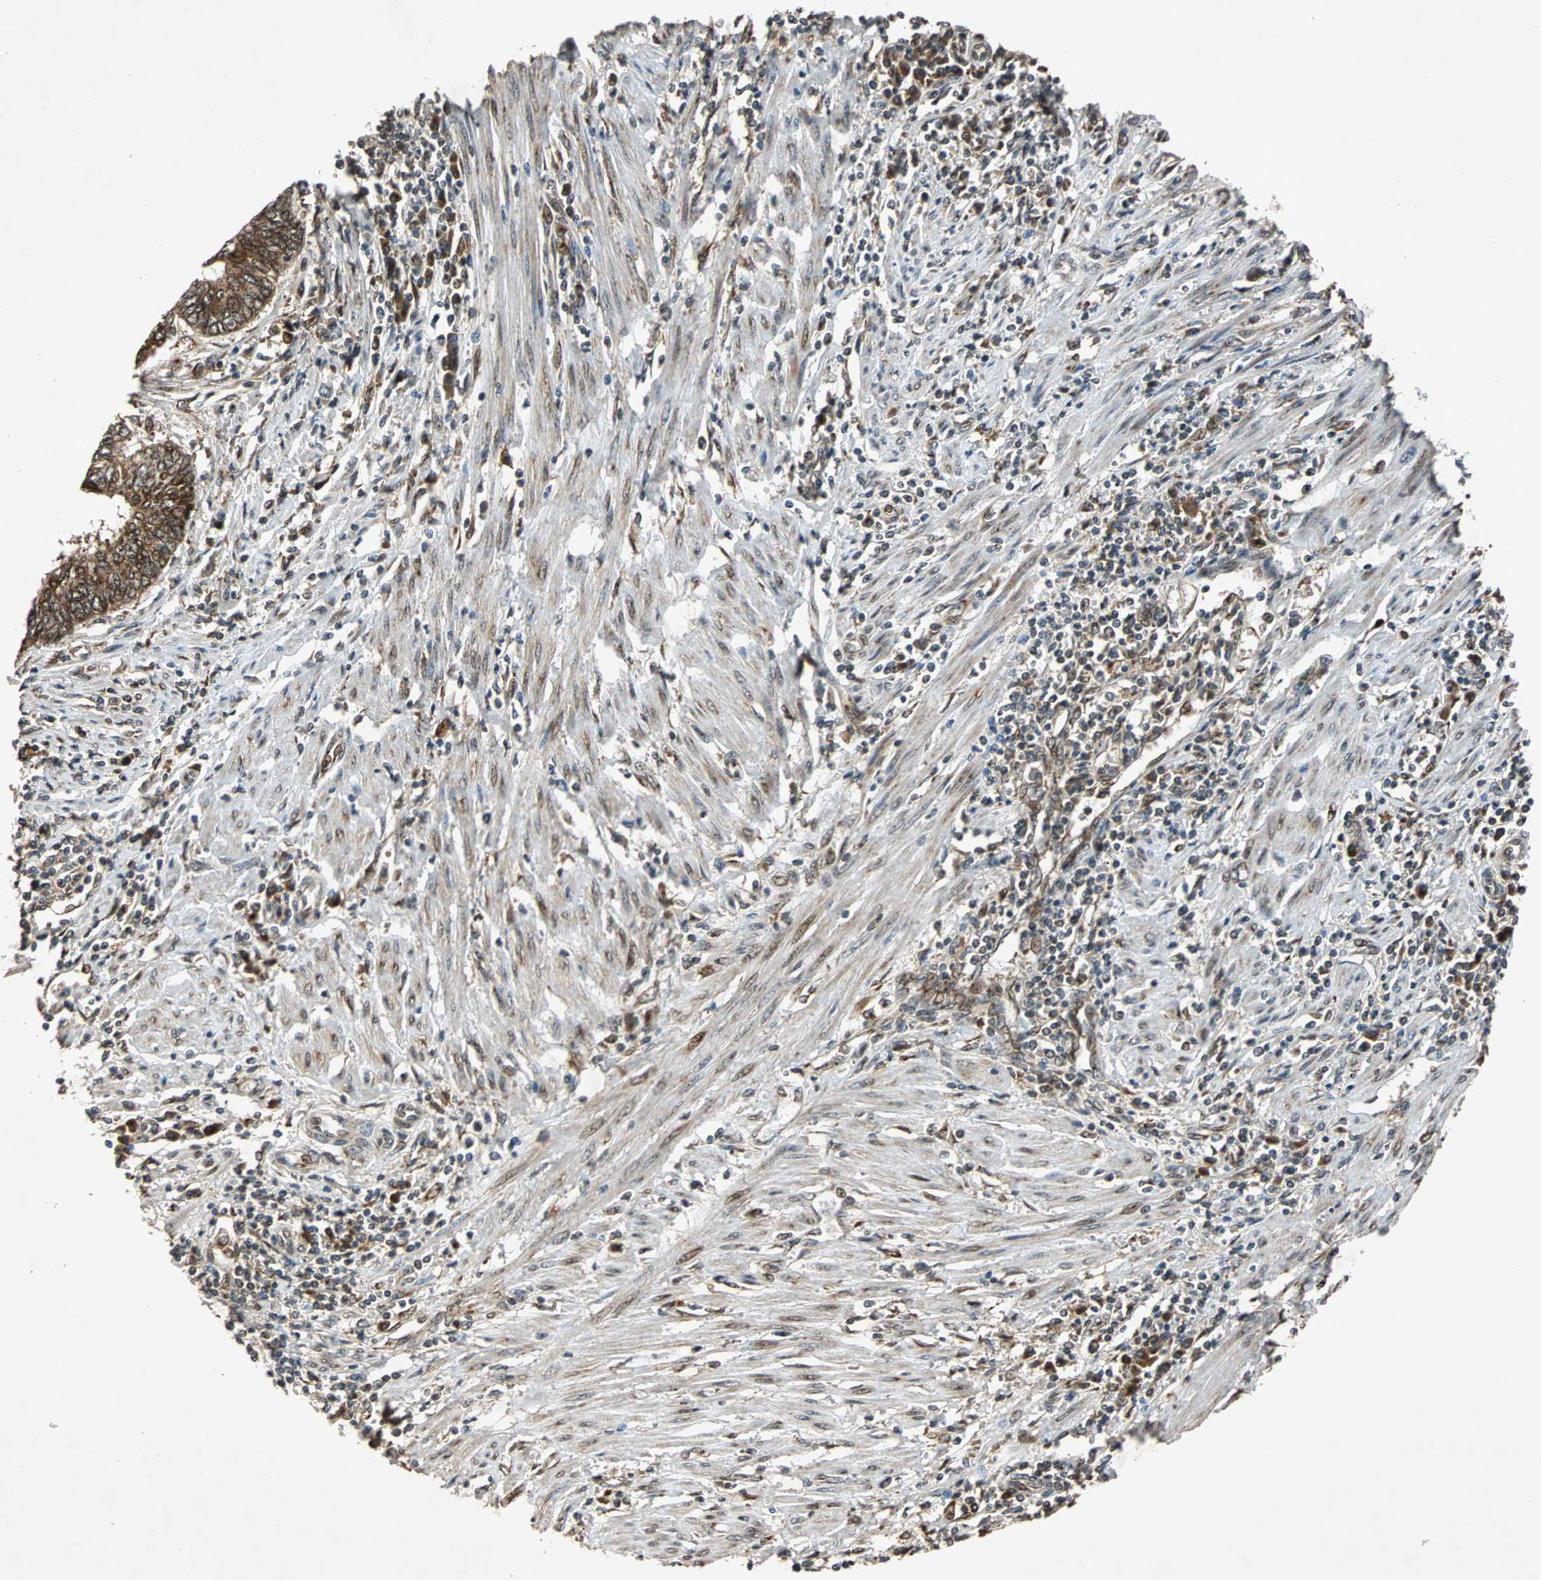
{"staining": {"intensity": "strong", "quantity": ">75%", "location": "cytoplasmic/membranous,nuclear"}, "tissue": "endometrial cancer", "cell_type": "Tumor cells", "image_type": "cancer", "snomed": [{"axis": "morphology", "description": "Adenocarcinoma, NOS"}, {"axis": "topography", "description": "Uterus"}, {"axis": "topography", "description": "Endometrium"}], "caption": "High-power microscopy captured an immunohistochemistry image of endometrial adenocarcinoma, revealing strong cytoplasmic/membranous and nuclear expression in approximately >75% of tumor cells.", "gene": "USP31", "patient": {"sex": "female", "age": 70}}